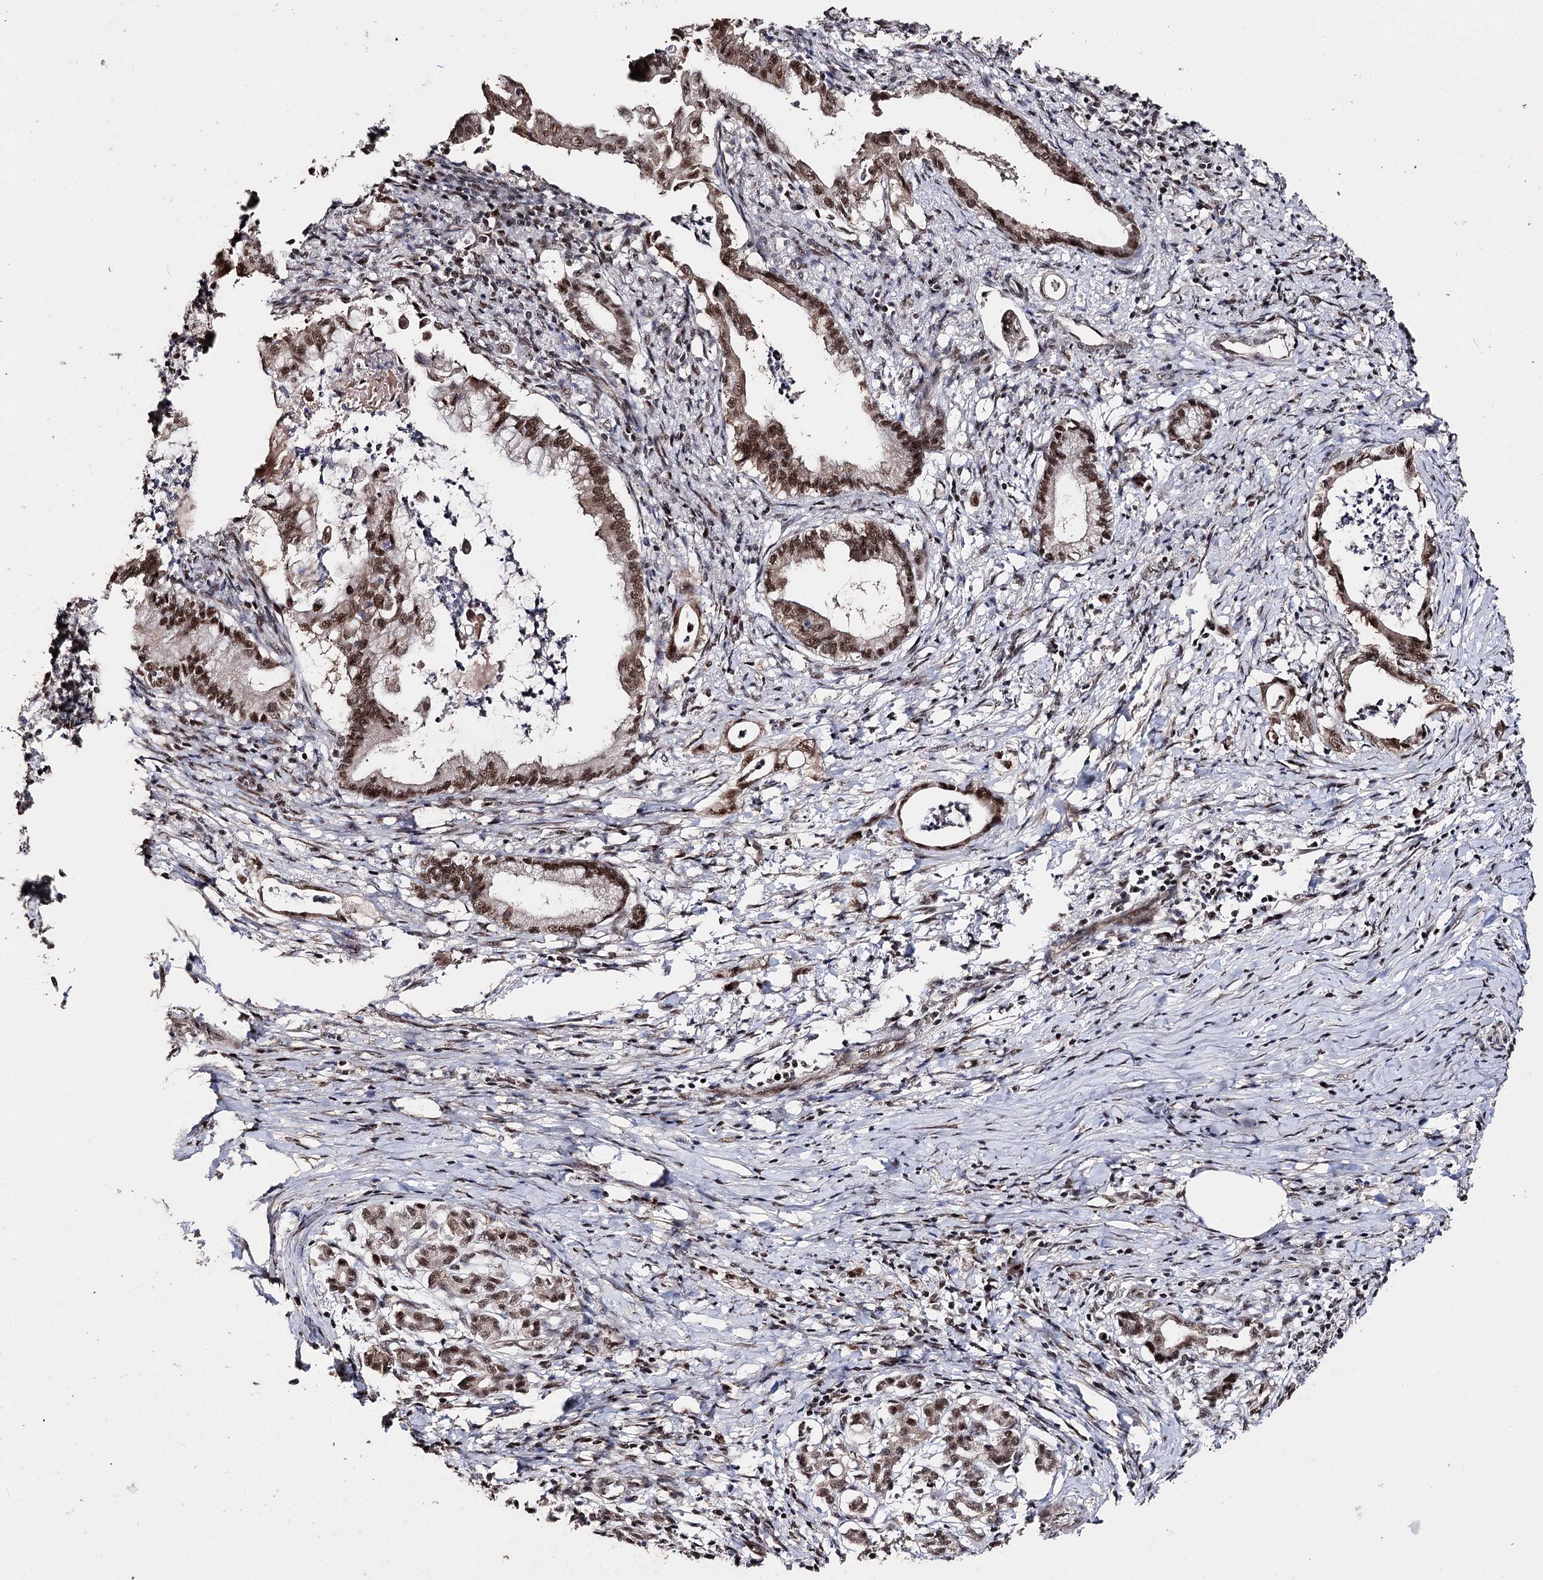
{"staining": {"intensity": "strong", "quantity": ">75%", "location": "nuclear"}, "tissue": "pancreatic cancer", "cell_type": "Tumor cells", "image_type": "cancer", "snomed": [{"axis": "morphology", "description": "Adenocarcinoma, NOS"}, {"axis": "topography", "description": "Pancreas"}], "caption": "About >75% of tumor cells in pancreatic cancer (adenocarcinoma) demonstrate strong nuclear protein staining as visualized by brown immunohistochemical staining.", "gene": "U2SURP", "patient": {"sex": "female", "age": 55}}